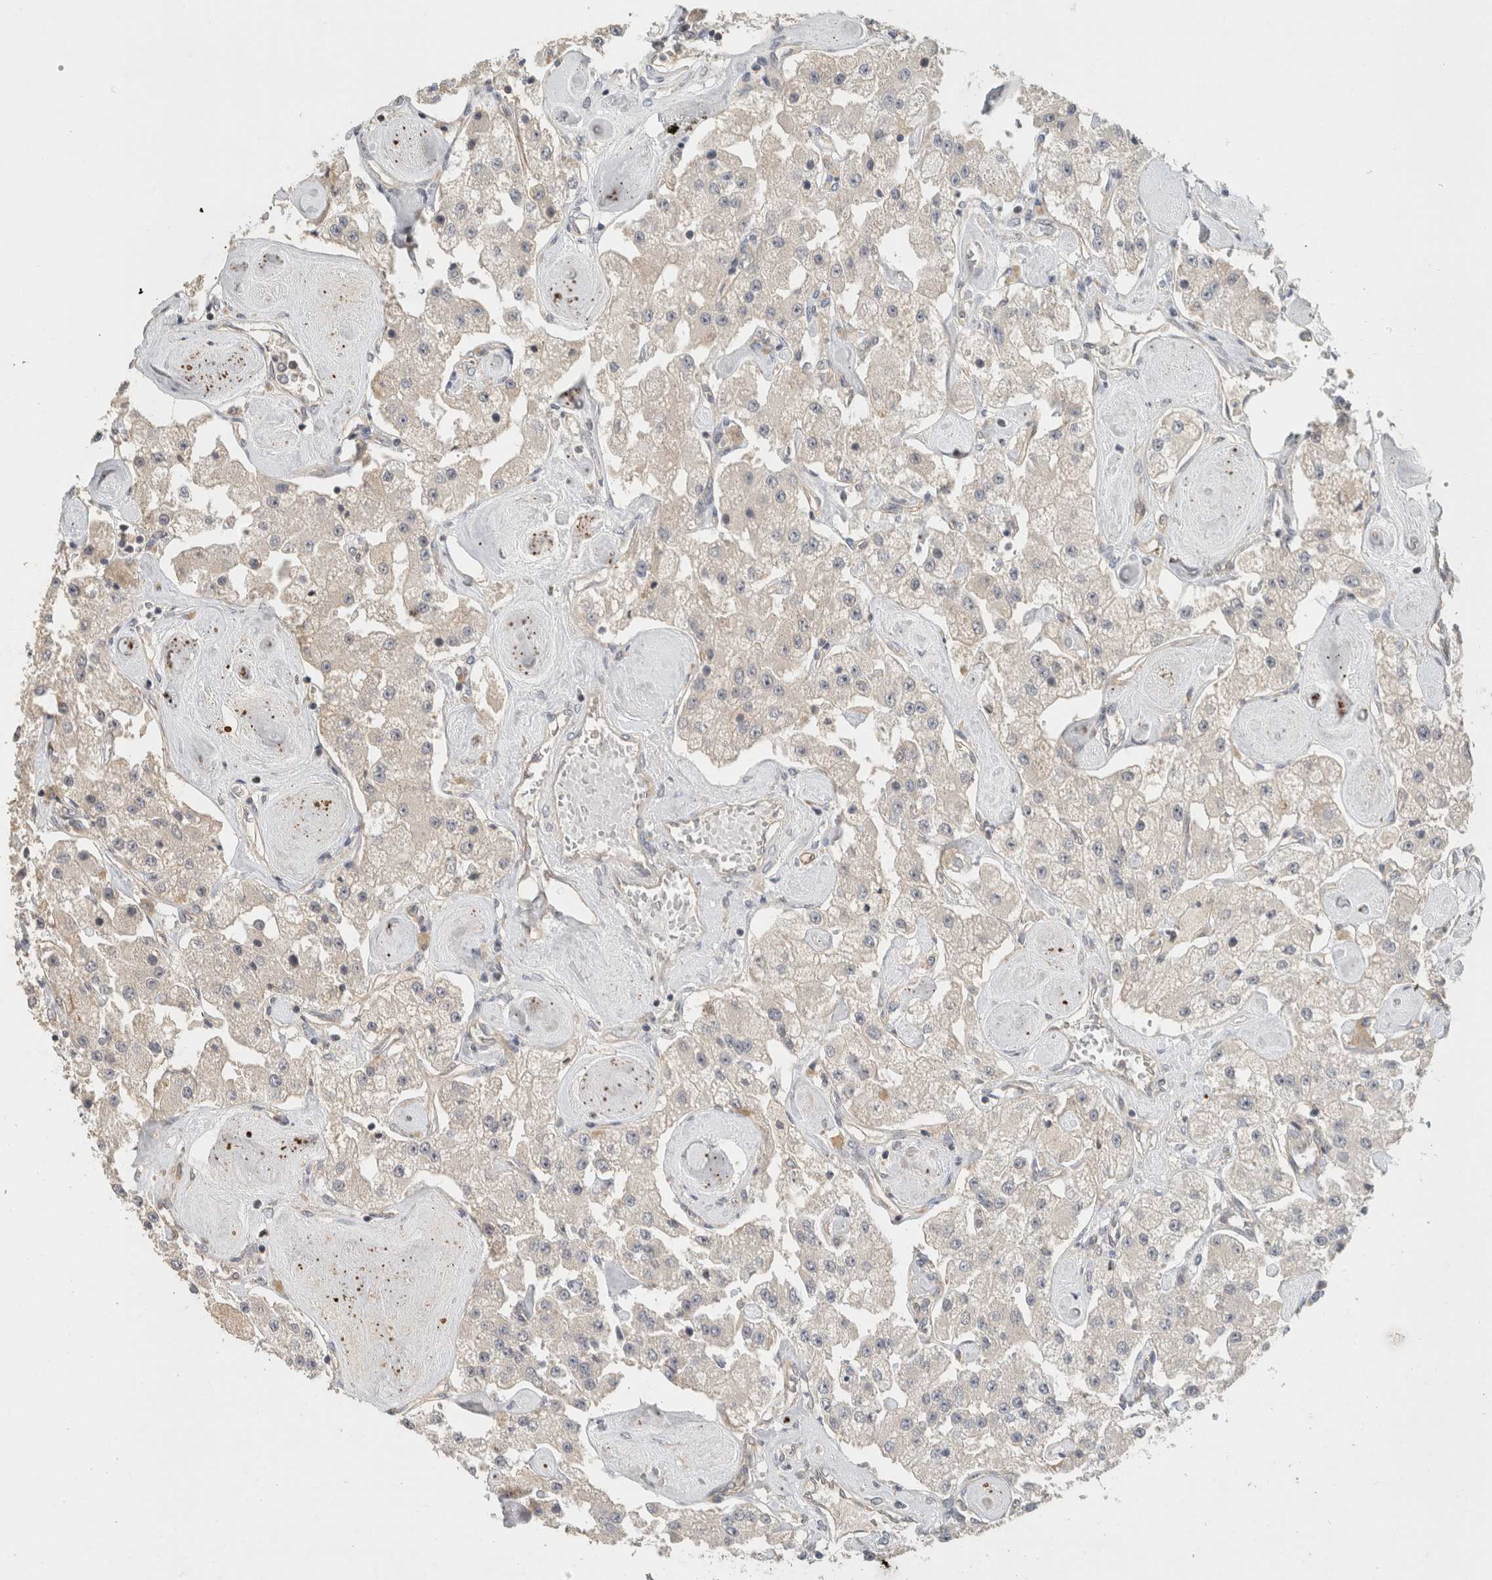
{"staining": {"intensity": "negative", "quantity": "none", "location": "none"}, "tissue": "carcinoid", "cell_type": "Tumor cells", "image_type": "cancer", "snomed": [{"axis": "morphology", "description": "Carcinoid, malignant, NOS"}, {"axis": "topography", "description": "Pancreas"}], "caption": "IHC of carcinoid reveals no positivity in tumor cells. The staining is performed using DAB (3,3'-diaminobenzidine) brown chromogen with nuclei counter-stained in using hematoxylin.", "gene": "ERCC6L2", "patient": {"sex": "male", "age": 41}}